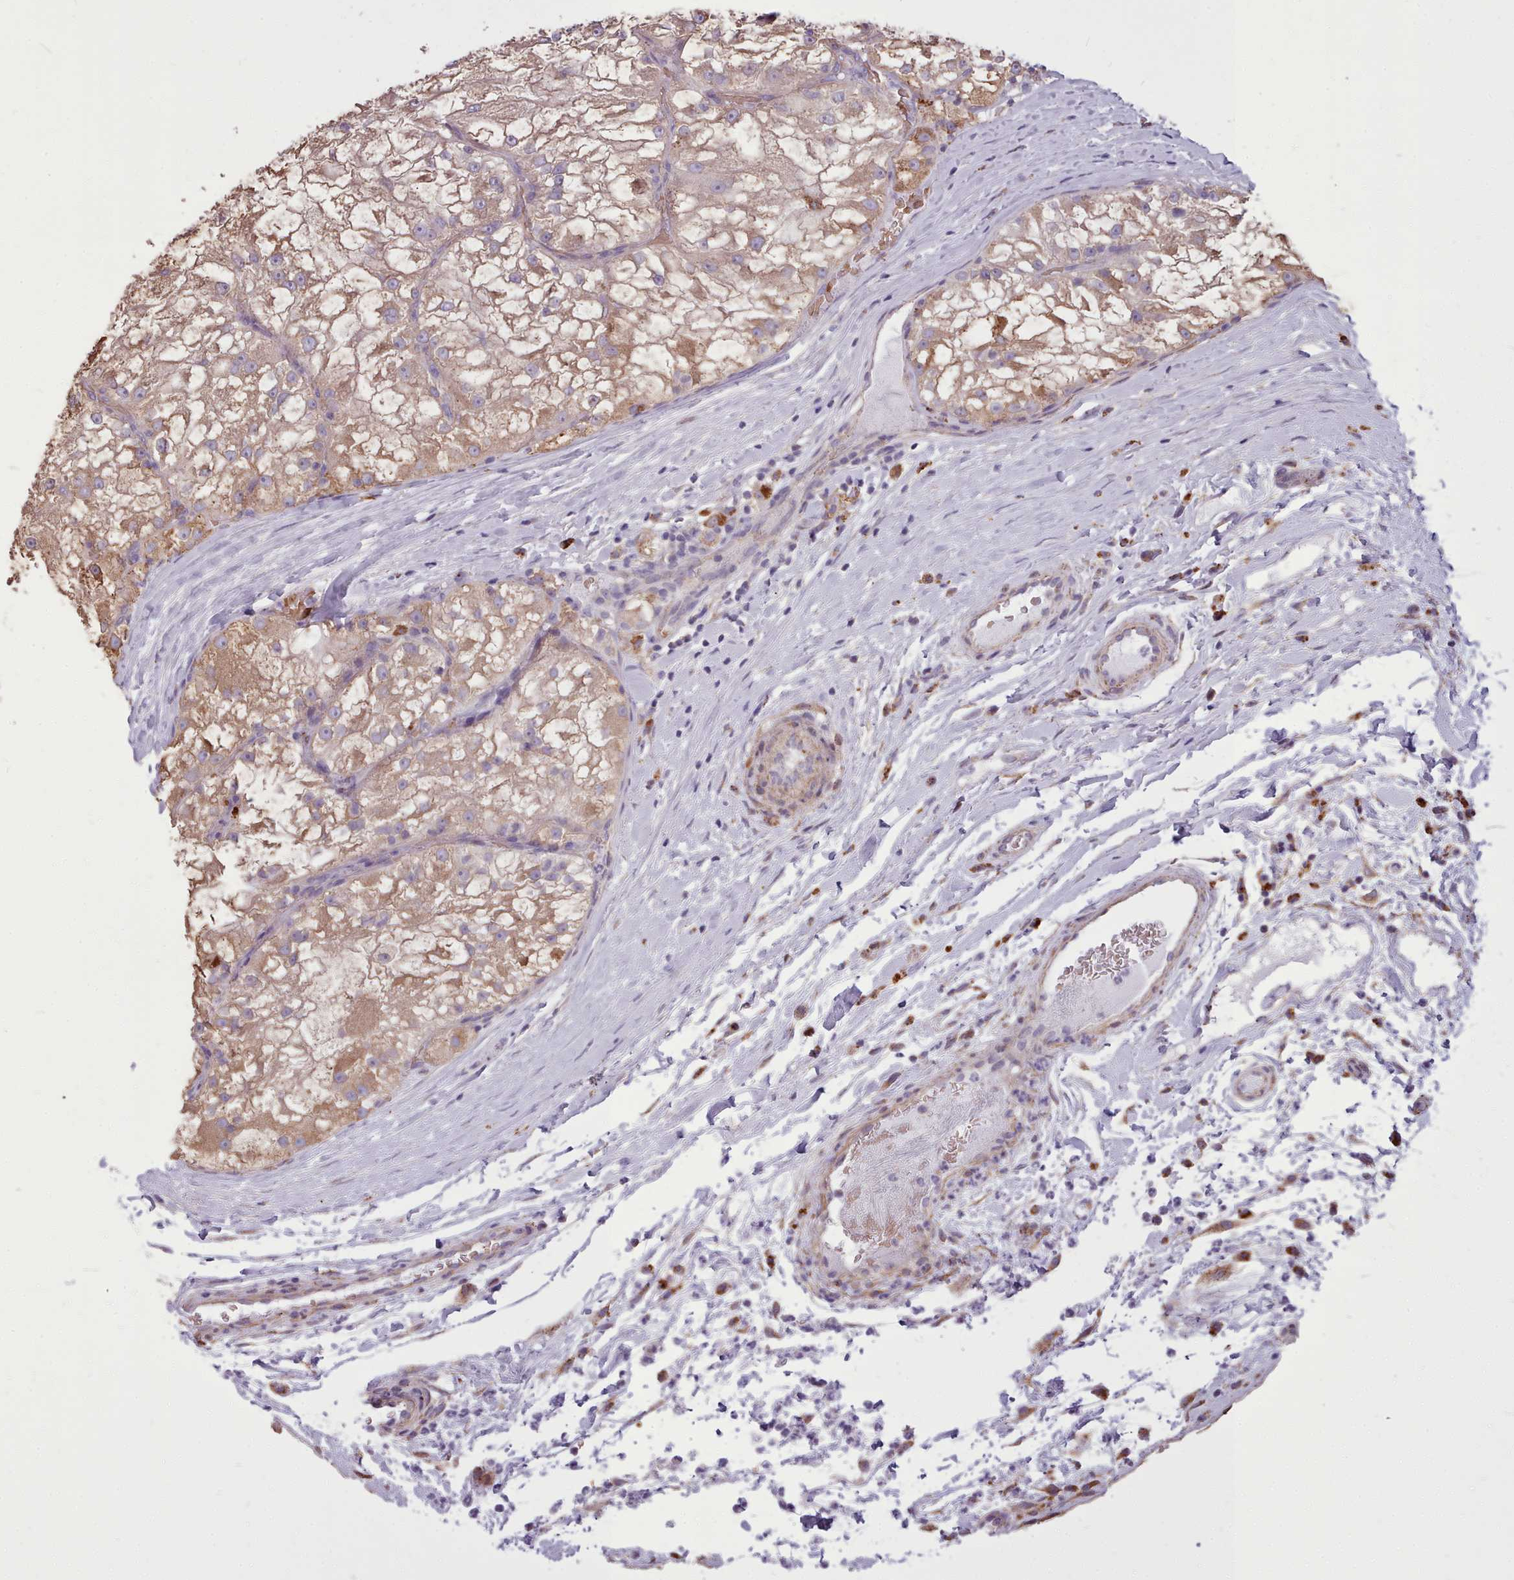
{"staining": {"intensity": "moderate", "quantity": ">75%", "location": "cytoplasmic/membranous"}, "tissue": "renal cancer", "cell_type": "Tumor cells", "image_type": "cancer", "snomed": [{"axis": "morphology", "description": "Adenocarcinoma, NOS"}, {"axis": "topography", "description": "Kidney"}], "caption": "Immunohistochemical staining of human adenocarcinoma (renal) reveals medium levels of moderate cytoplasmic/membranous staining in approximately >75% of tumor cells. (DAB (3,3'-diaminobenzidine) = brown stain, brightfield microscopy at high magnification).", "gene": "PACSIN3", "patient": {"sex": "female", "age": 72}}